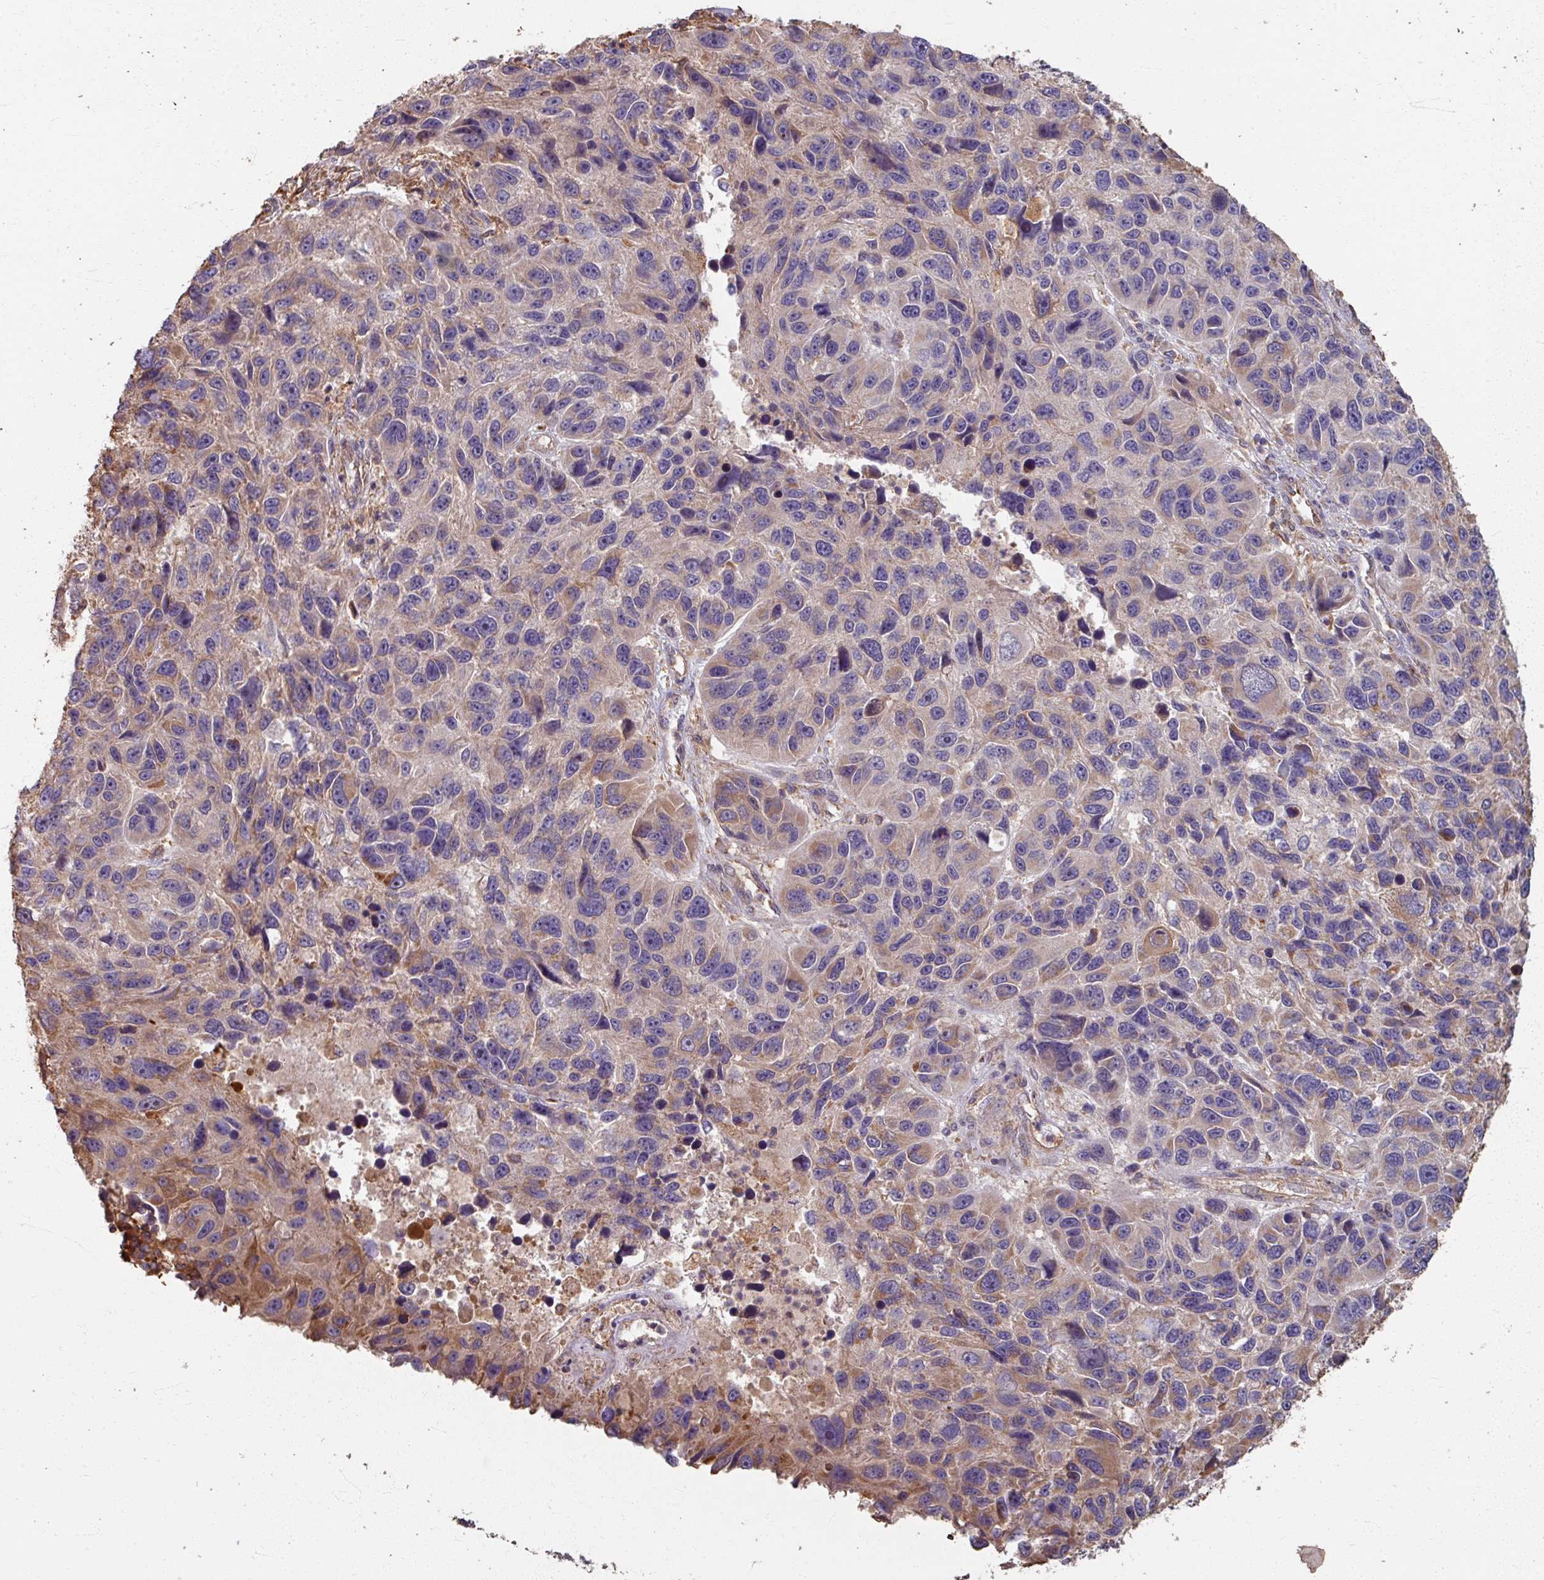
{"staining": {"intensity": "weak", "quantity": "25%-75%", "location": "cytoplasmic/membranous"}, "tissue": "melanoma", "cell_type": "Tumor cells", "image_type": "cancer", "snomed": [{"axis": "morphology", "description": "Malignant melanoma, NOS"}, {"axis": "topography", "description": "Skin"}], "caption": "IHC image of melanoma stained for a protein (brown), which demonstrates low levels of weak cytoplasmic/membranous staining in approximately 25%-75% of tumor cells.", "gene": "CCDC68", "patient": {"sex": "male", "age": 53}}